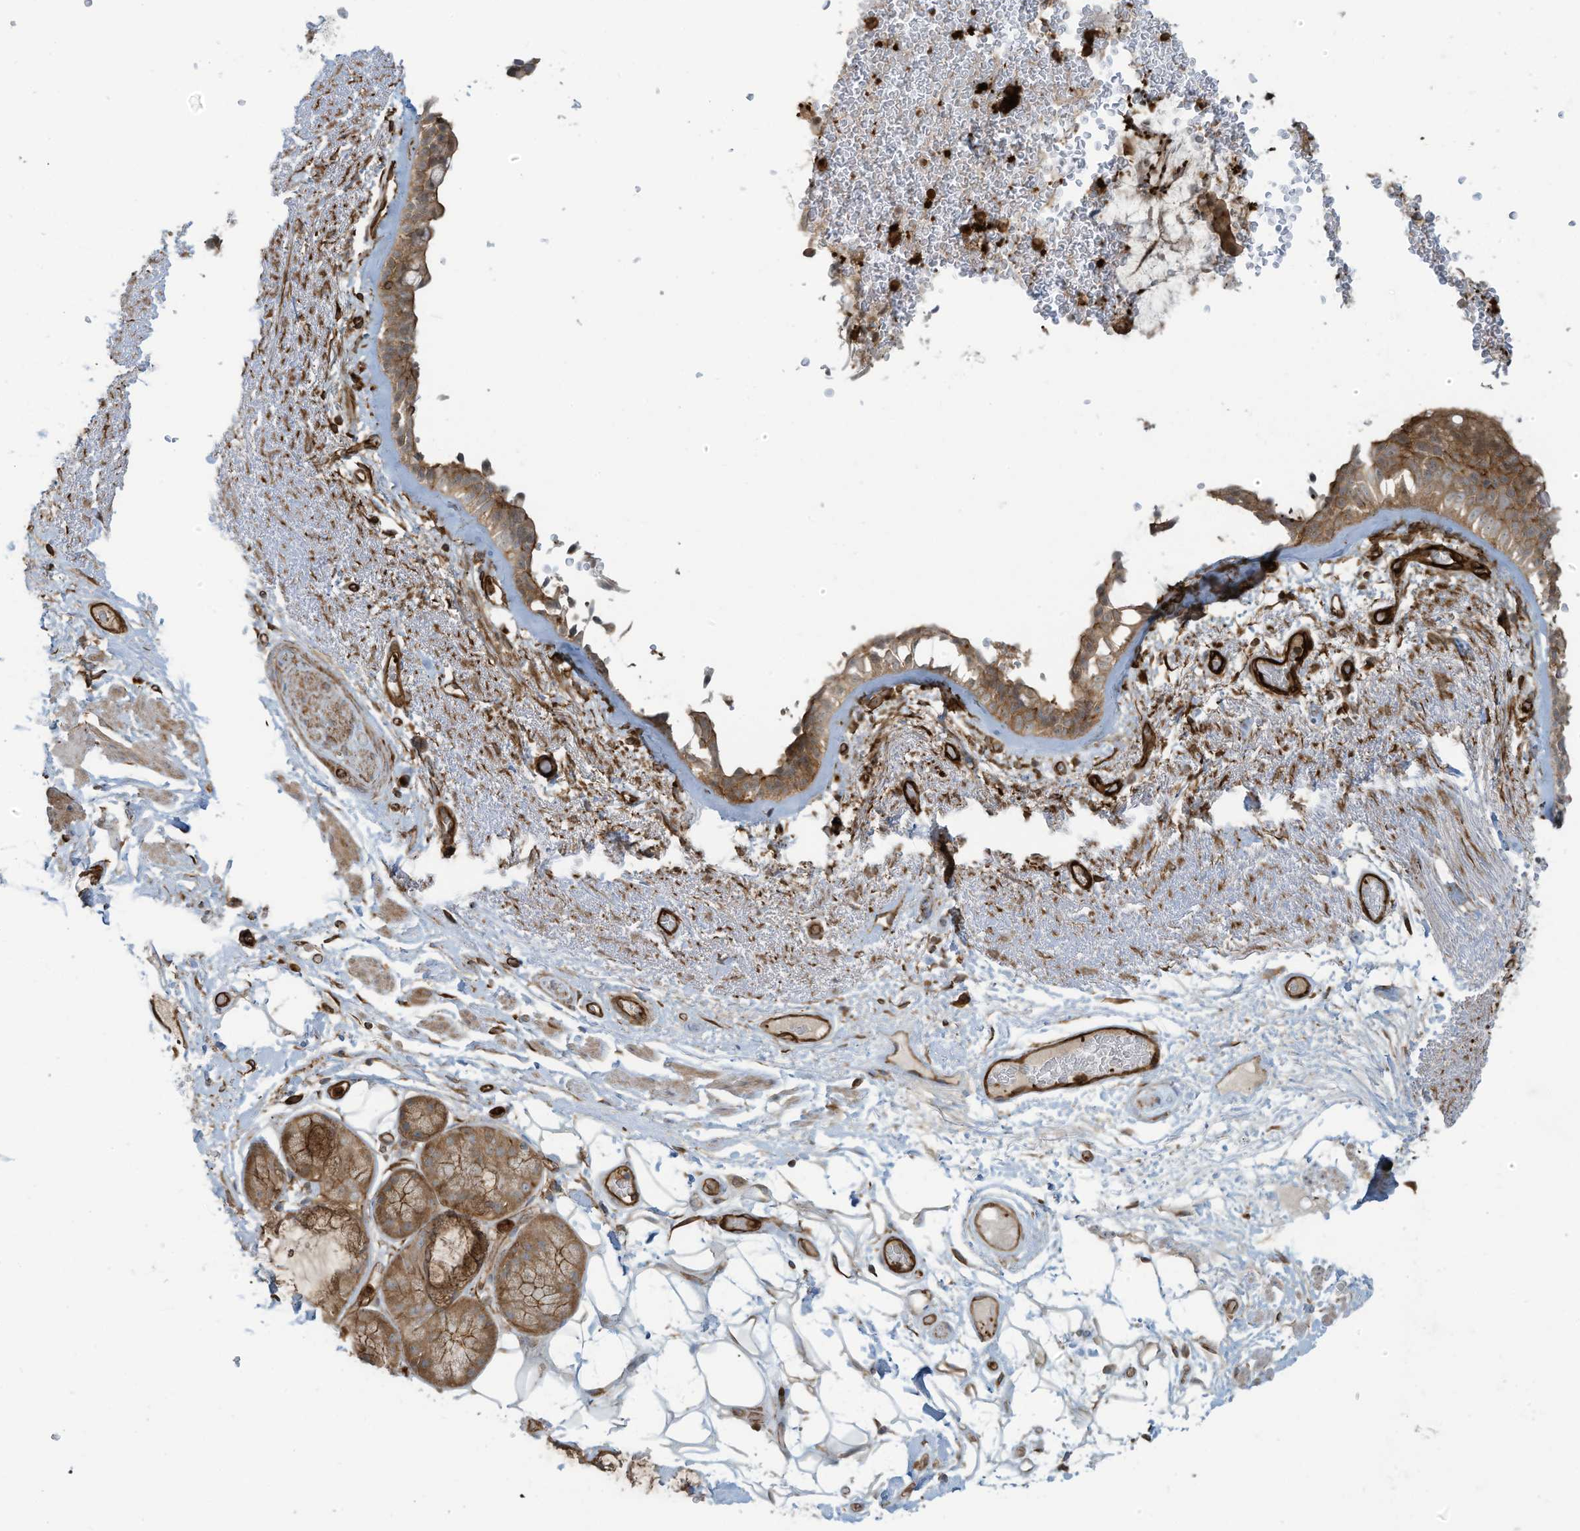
{"staining": {"intensity": "moderate", "quantity": ">75%", "location": "cytoplasmic/membranous"}, "tissue": "bronchus", "cell_type": "Respiratory epithelial cells", "image_type": "normal", "snomed": [{"axis": "morphology", "description": "Normal tissue, NOS"}, {"axis": "morphology", "description": "Squamous cell carcinoma, NOS"}, {"axis": "topography", "description": "Lymph node"}, {"axis": "topography", "description": "Bronchus"}, {"axis": "topography", "description": "Lung"}], "caption": "Immunohistochemistry (IHC) image of benign bronchus: bronchus stained using IHC exhibits medium levels of moderate protein expression localized specifically in the cytoplasmic/membranous of respiratory epithelial cells, appearing as a cytoplasmic/membranous brown color.", "gene": "SLC9A2", "patient": {"sex": "male", "age": 66}}